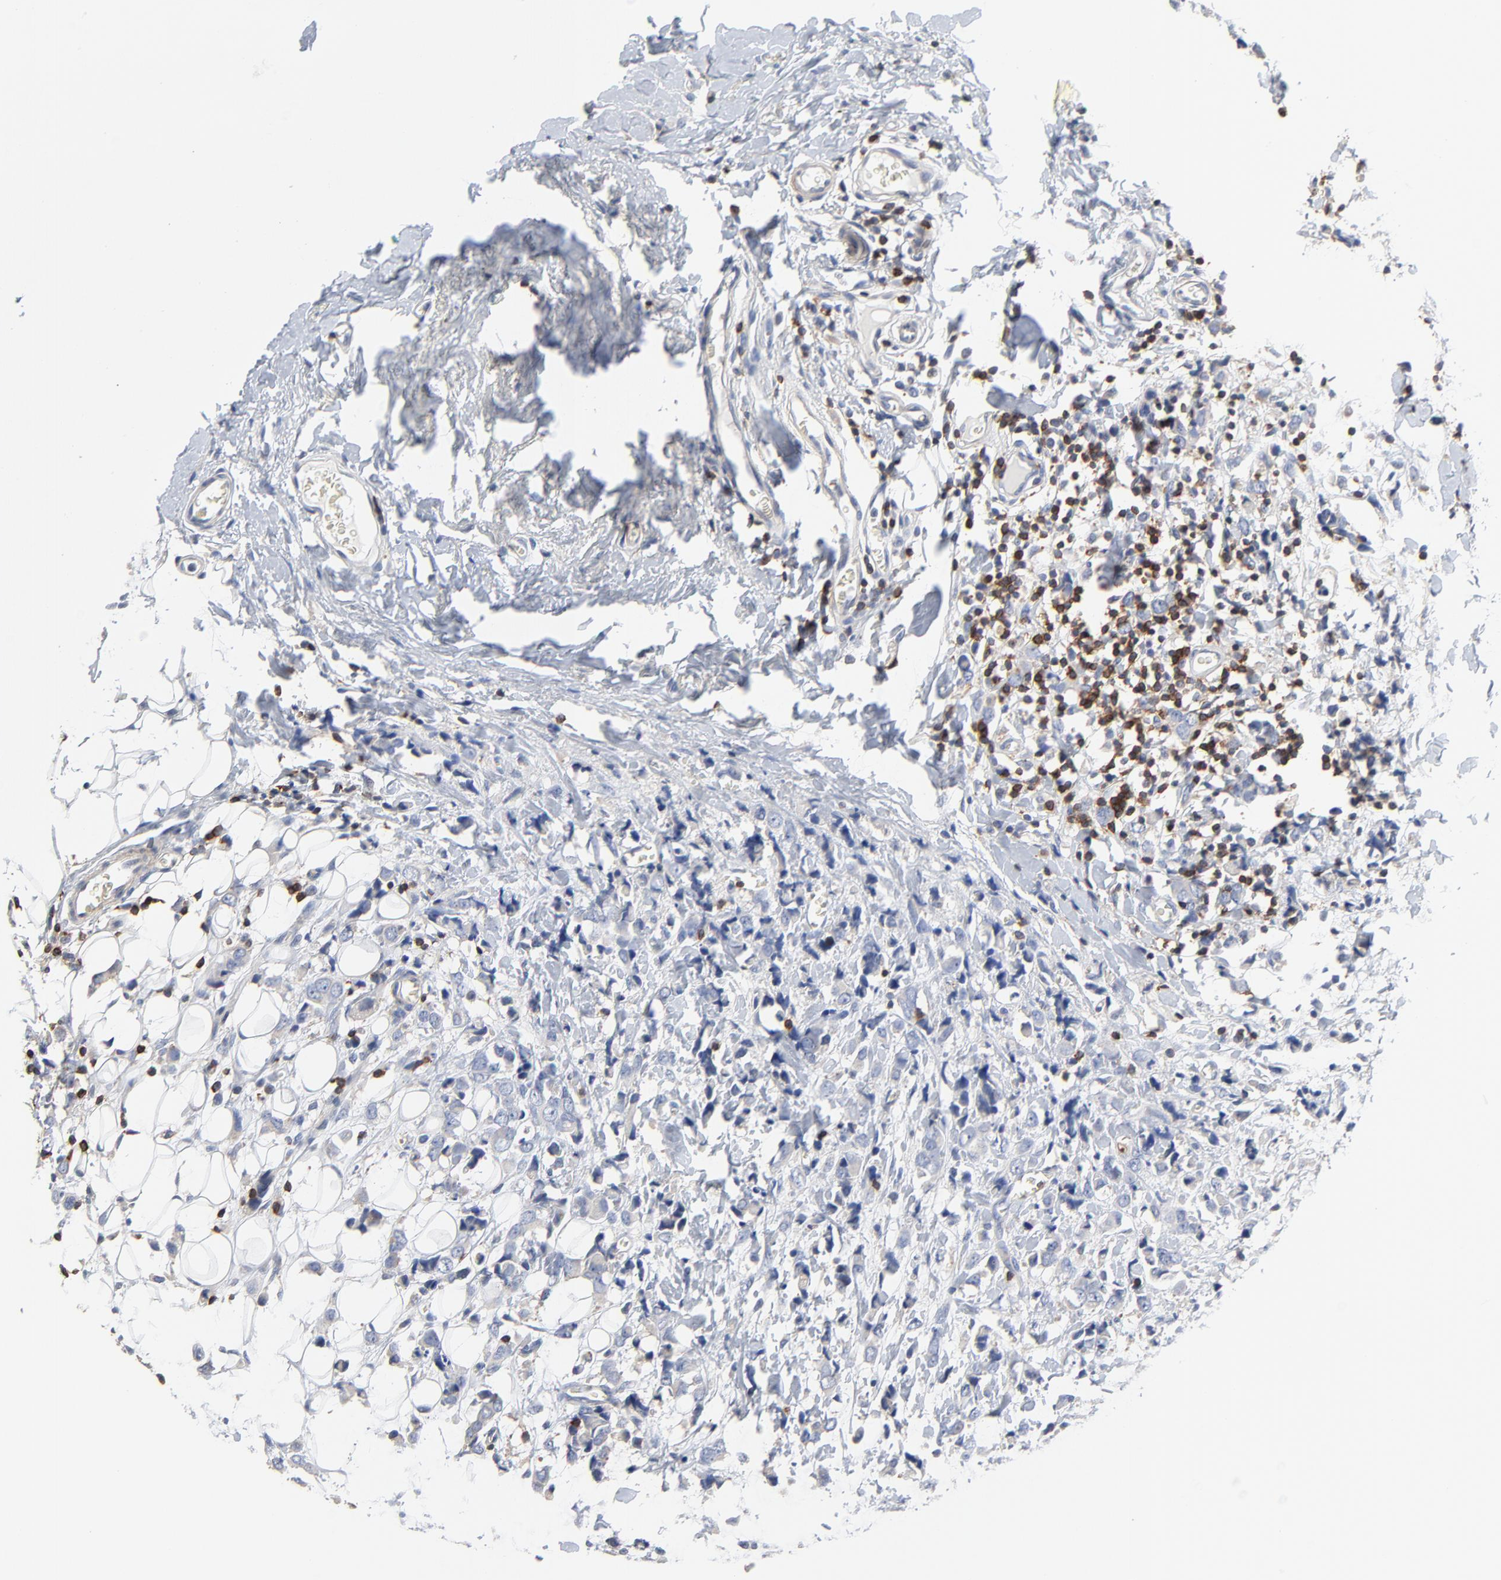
{"staining": {"intensity": "negative", "quantity": "none", "location": "none"}, "tissue": "breast cancer", "cell_type": "Tumor cells", "image_type": "cancer", "snomed": [{"axis": "morphology", "description": "Lobular carcinoma"}, {"axis": "topography", "description": "Breast"}], "caption": "The micrograph exhibits no staining of tumor cells in breast lobular carcinoma.", "gene": "SKAP1", "patient": {"sex": "female", "age": 57}}